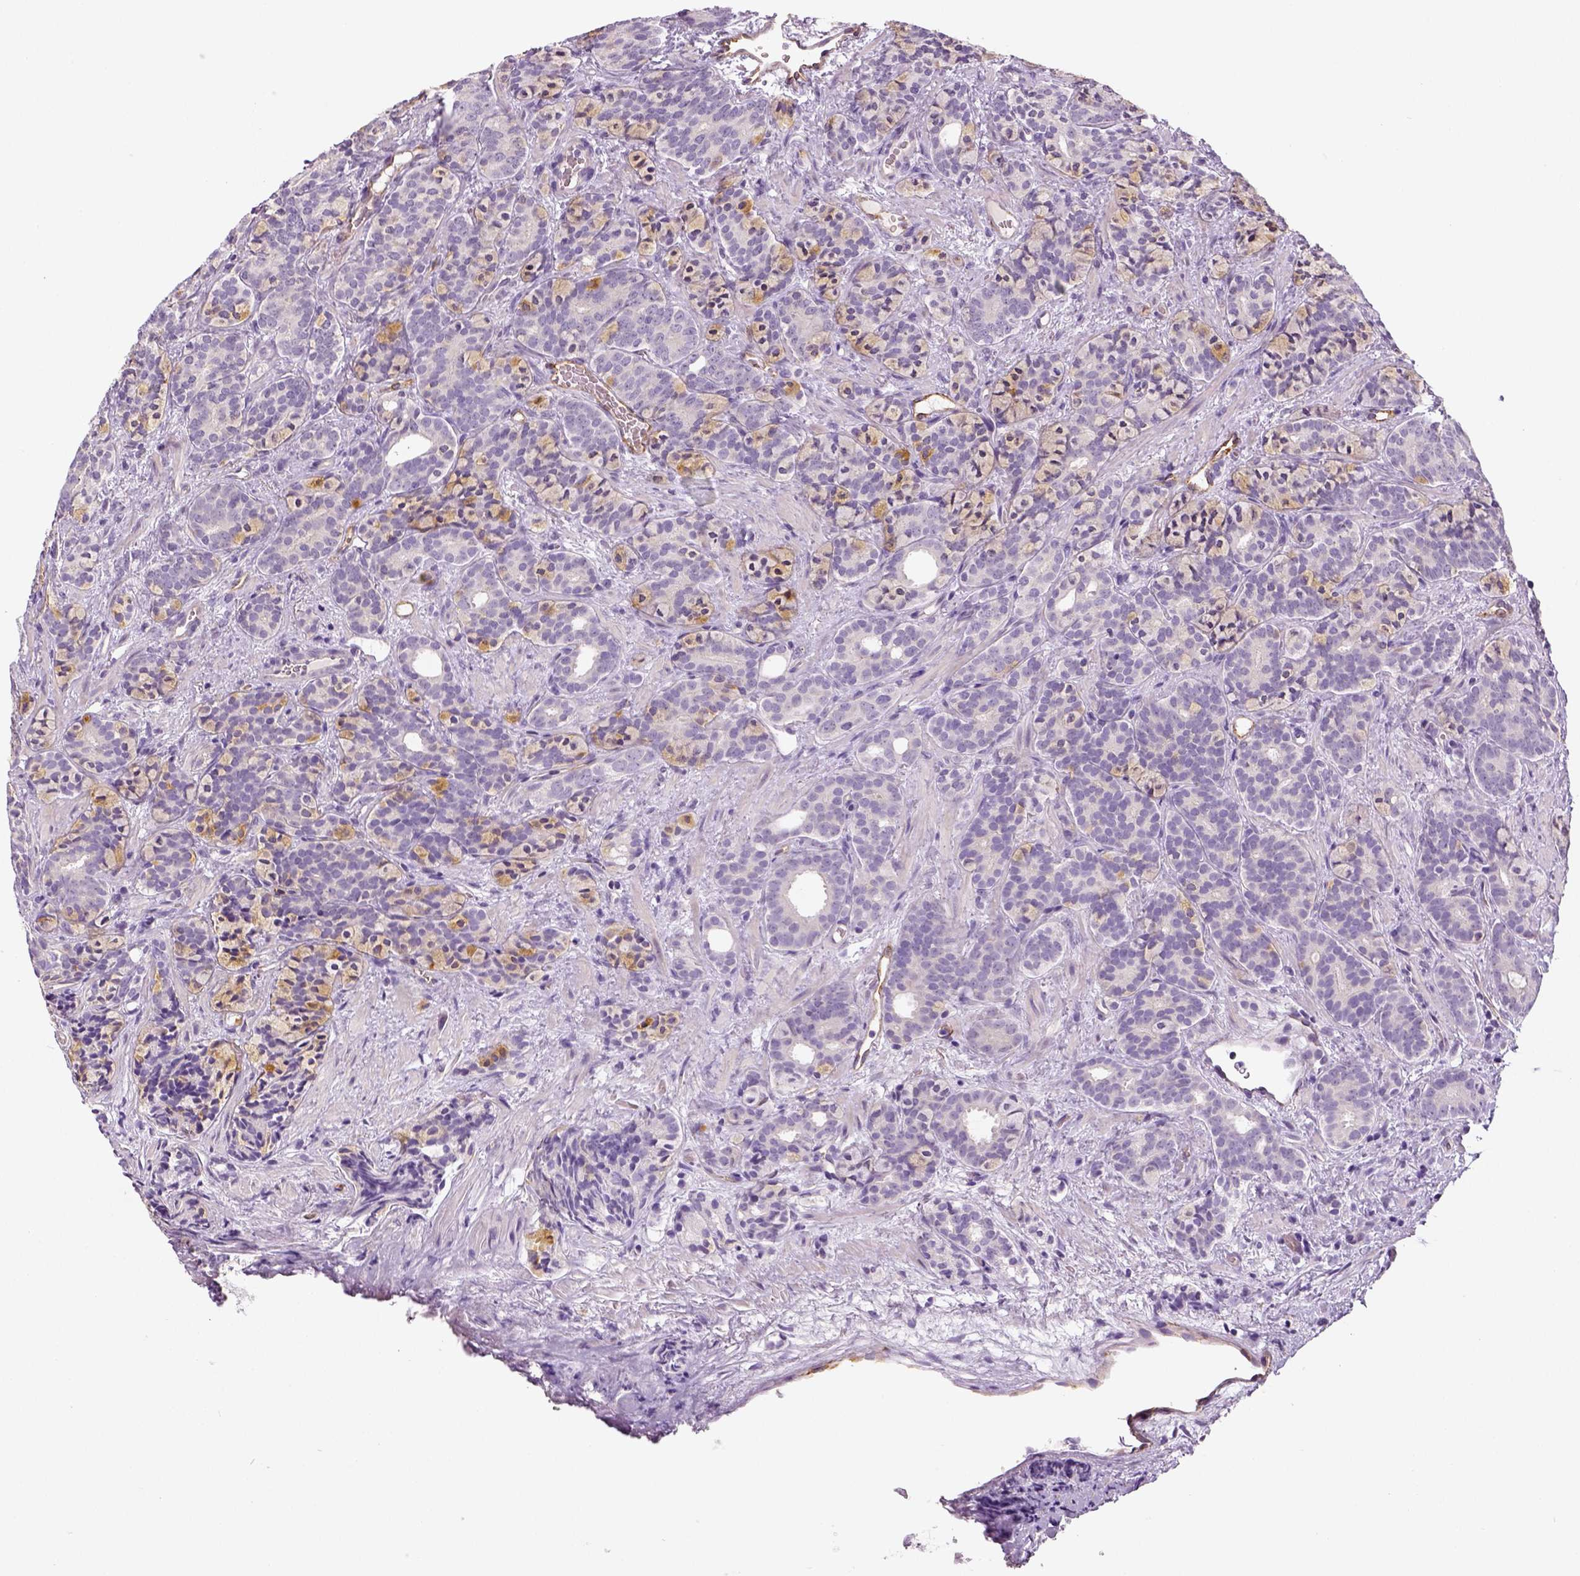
{"staining": {"intensity": "weak", "quantity": "<25%", "location": "cytoplasmic/membranous"}, "tissue": "prostate cancer", "cell_type": "Tumor cells", "image_type": "cancer", "snomed": [{"axis": "morphology", "description": "Adenocarcinoma, High grade"}, {"axis": "topography", "description": "Prostate"}], "caption": "High power microscopy image of an immunohistochemistry (IHC) micrograph of adenocarcinoma (high-grade) (prostate), revealing no significant positivity in tumor cells.", "gene": "TSPAN7", "patient": {"sex": "male", "age": 84}}